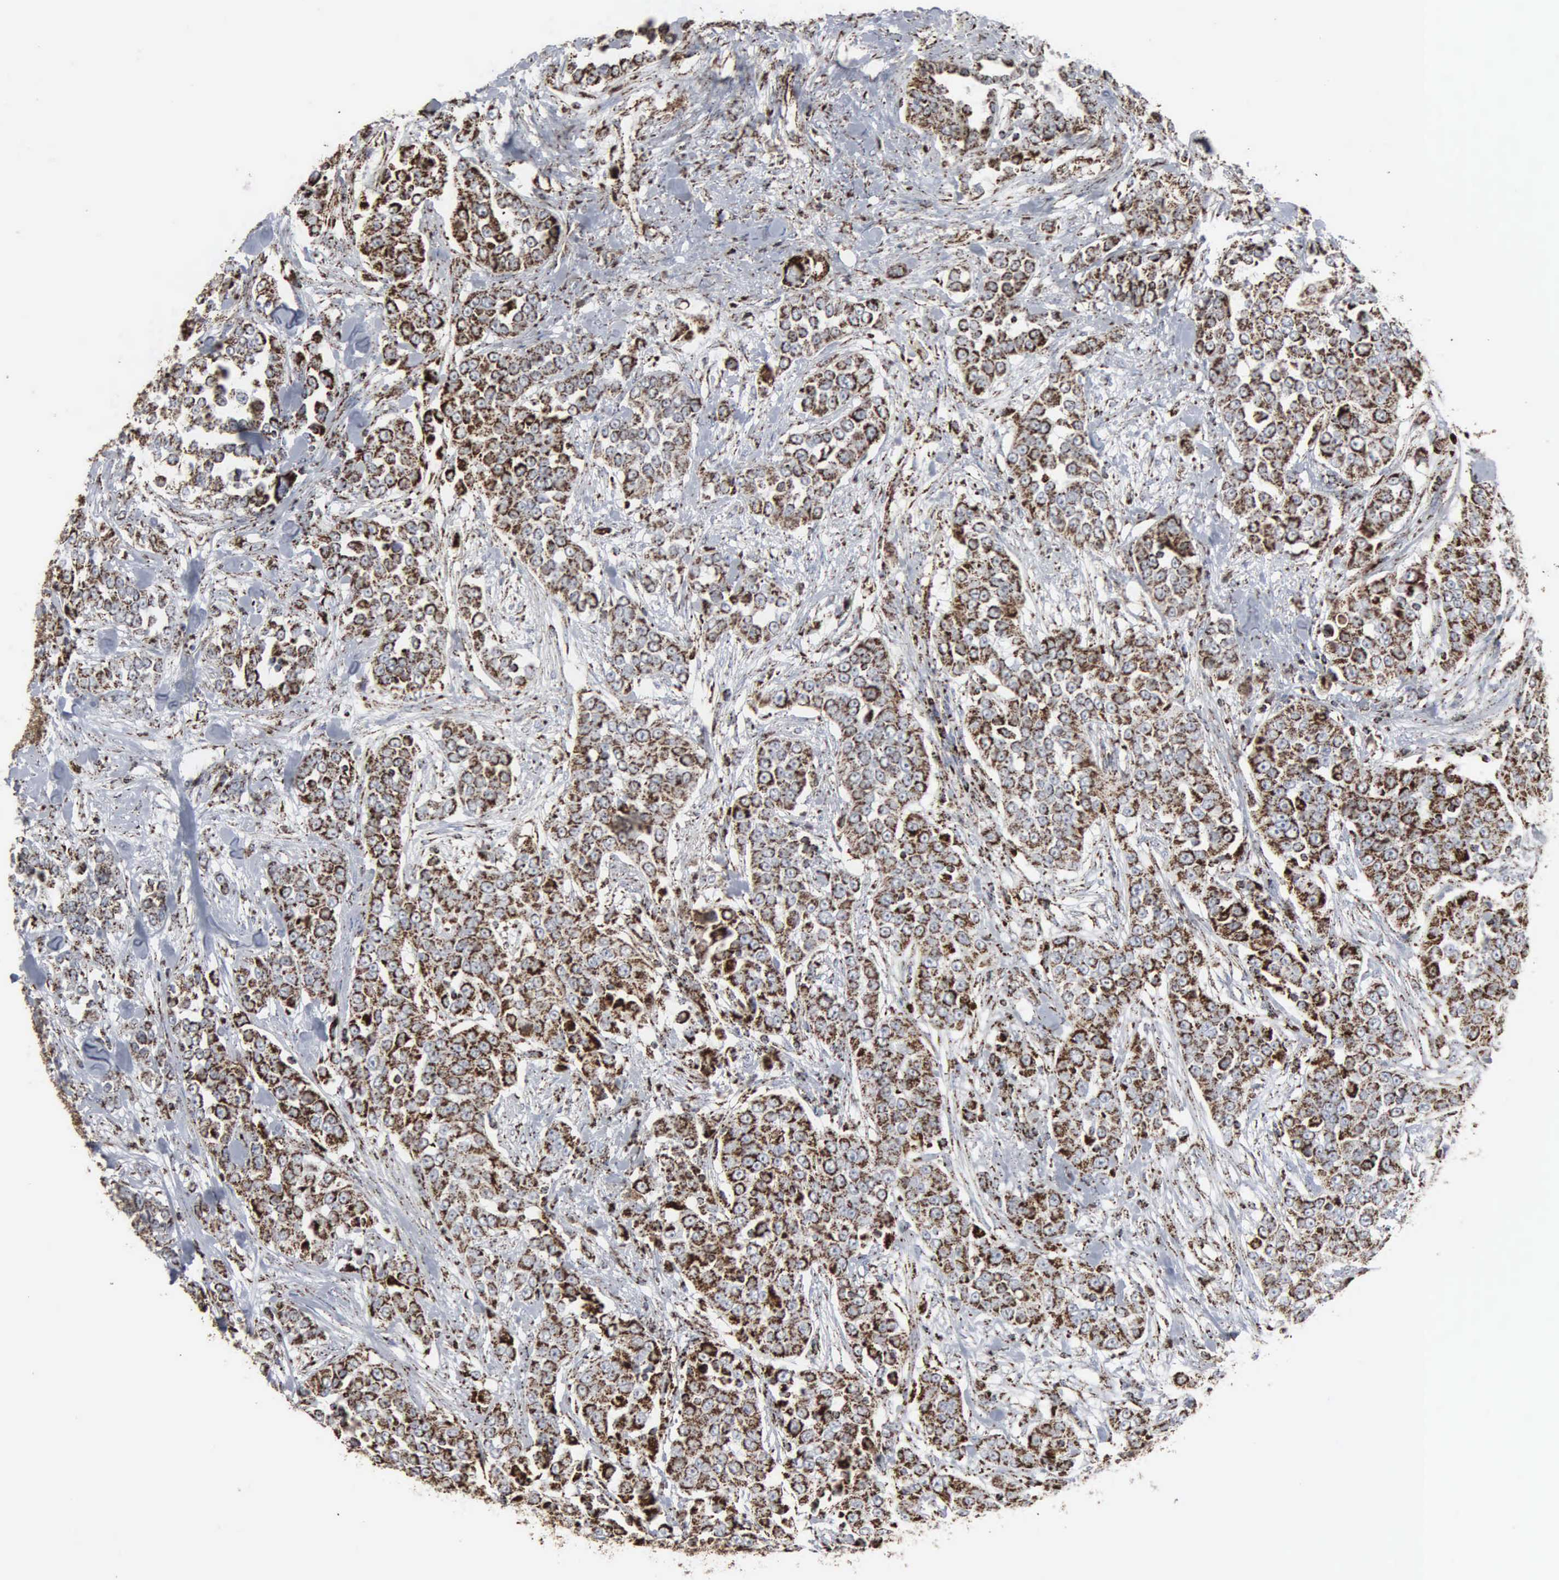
{"staining": {"intensity": "strong", "quantity": ">75%", "location": "cytoplasmic/membranous"}, "tissue": "urothelial cancer", "cell_type": "Tumor cells", "image_type": "cancer", "snomed": [{"axis": "morphology", "description": "Urothelial carcinoma, High grade"}, {"axis": "topography", "description": "Urinary bladder"}], "caption": "Protein expression by IHC demonstrates strong cytoplasmic/membranous positivity in approximately >75% of tumor cells in urothelial cancer.", "gene": "HSPA9", "patient": {"sex": "female", "age": 80}}